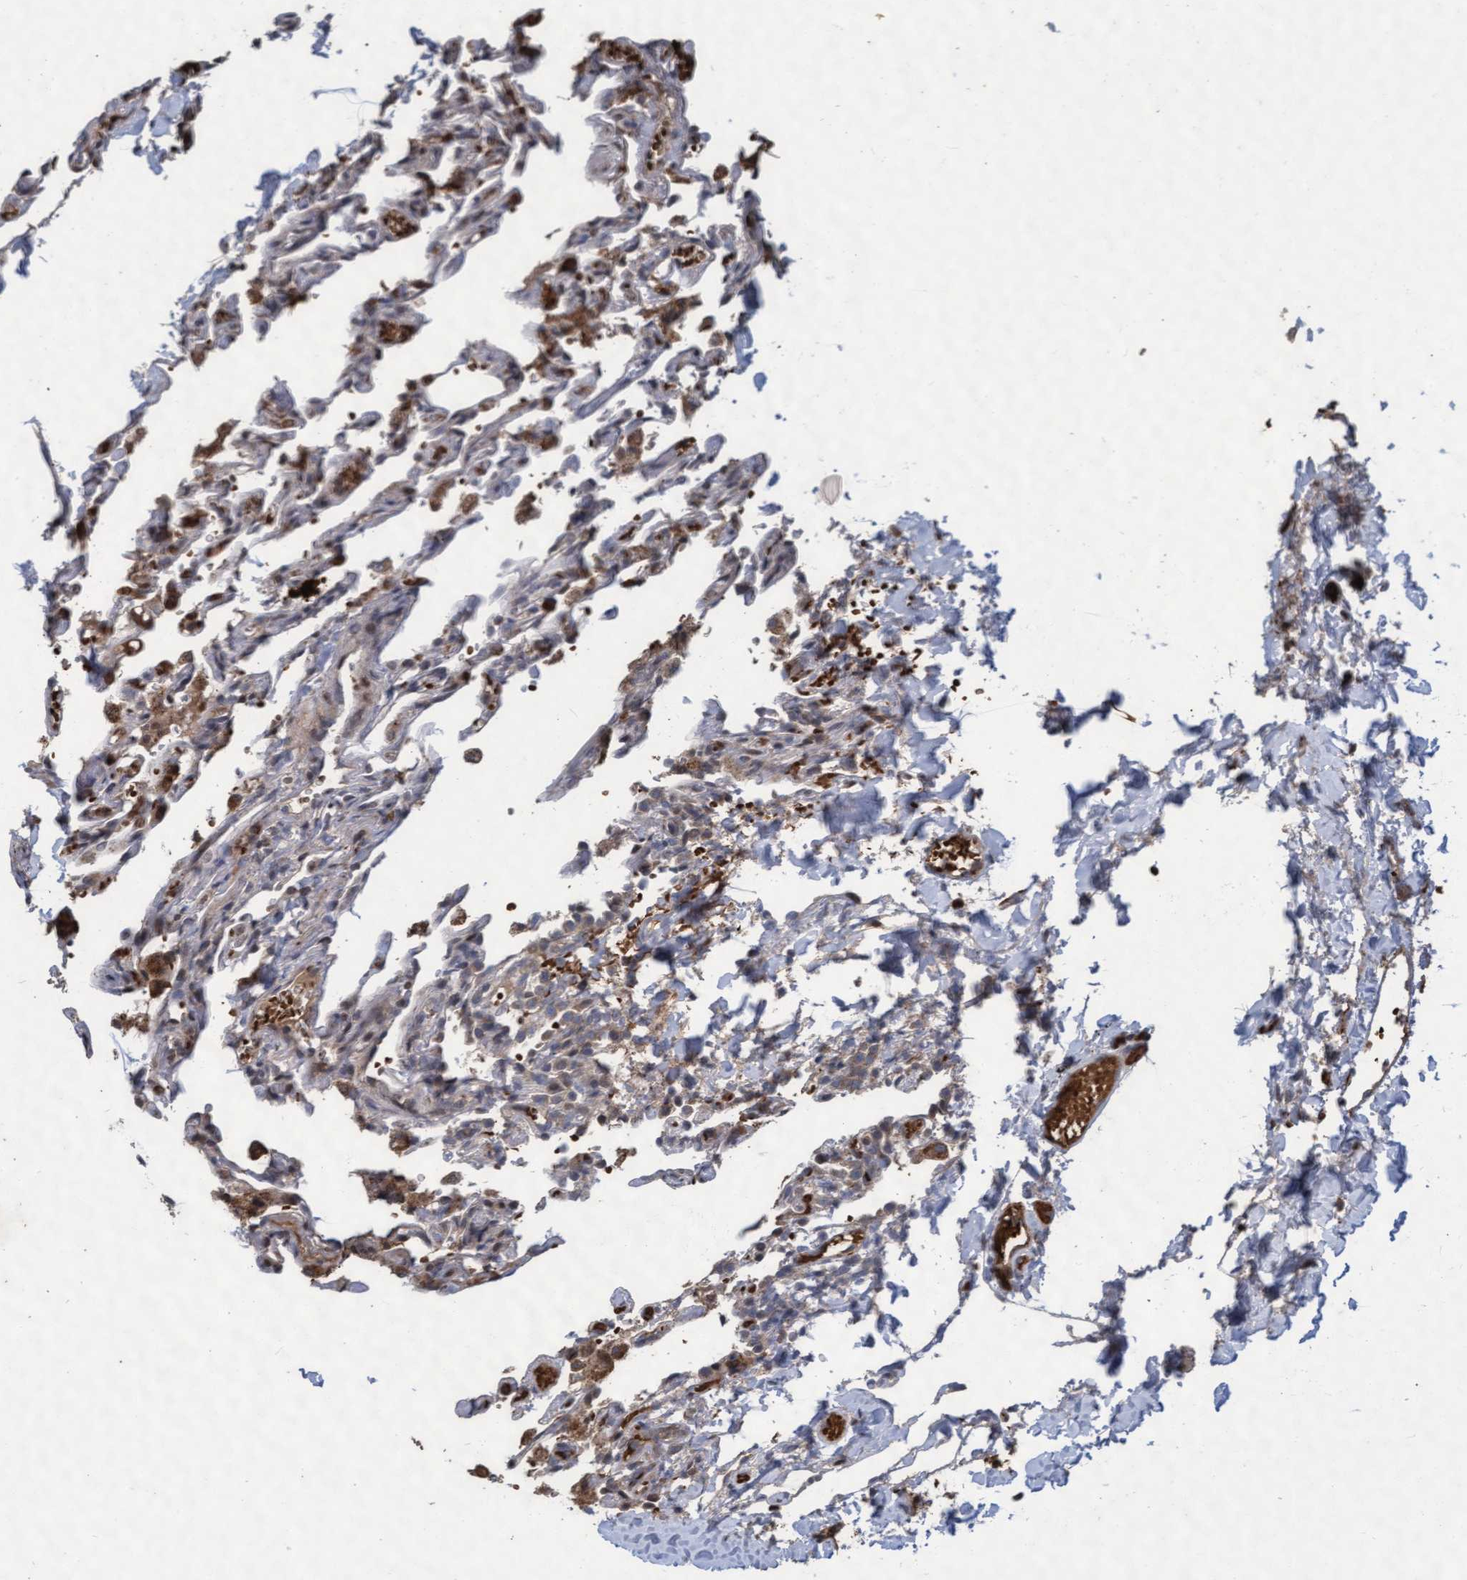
{"staining": {"intensity": "weak", "quantity": "25%-75%", "location": "cytoplasmic/membranous"}, "tissue": "lung", "cell_type": "Alveolar cells", "image_type": "normal", "snomed": [{"axis": "morphology", "description": "Normal tissue, NOS"}, {"axis": "topography", "description": "Lung"}], "caption": "Alveolar cells demonstrate low levels of weak cytoplasmic/membranous positivity in approximately 25%-75% of cells in normal lung. (Brightfield microscopy of DAB IHC at high magnification).", "gene": "KCNC2", "patient": {"sex": "male", "age": 21}}